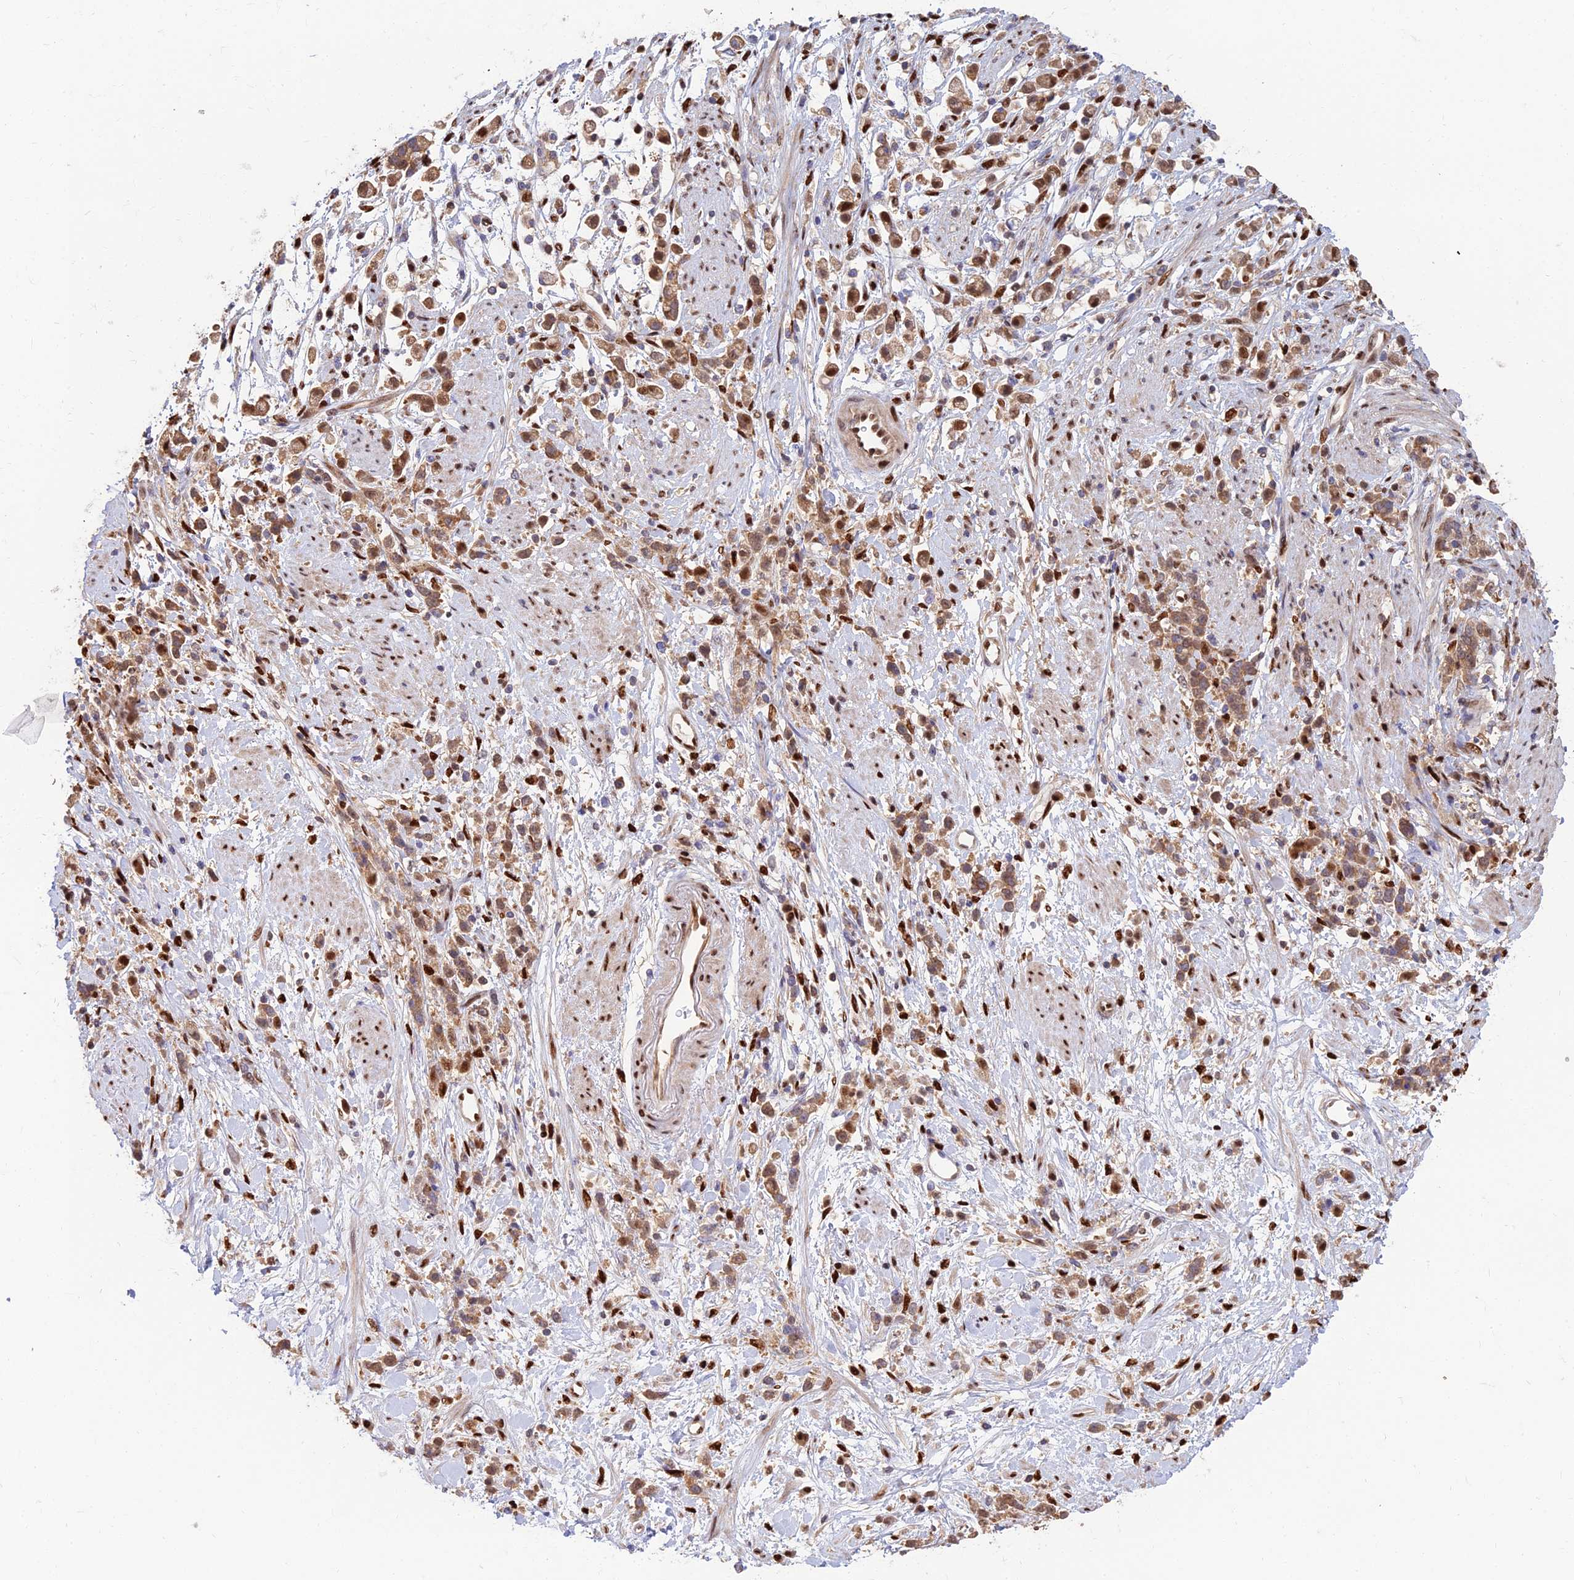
{"staining": {"intensity": "moderate", "quantity": ">75%", "location": "cytoplasmic/membranous,nuclear"}, "tissue": "stomach cancer", "cell_type": "Tumor cells", "image_type": "cancer", "snomed": [{"axis": "morphology", "description": "Adenocarcinoma, NOS"}, {"axis": "topography", "description": "Stomach"}], "caption": "DAB (3,3'-diaminobenzidine) immunohistochemical staining of human stomach cancer reveals moderate cytoplasmic/membranous and nuclear protein positivity in approximately >75% of tumor cells.", "gene": "DNPEP", "patient": {"sex": "female", "age": 60}}